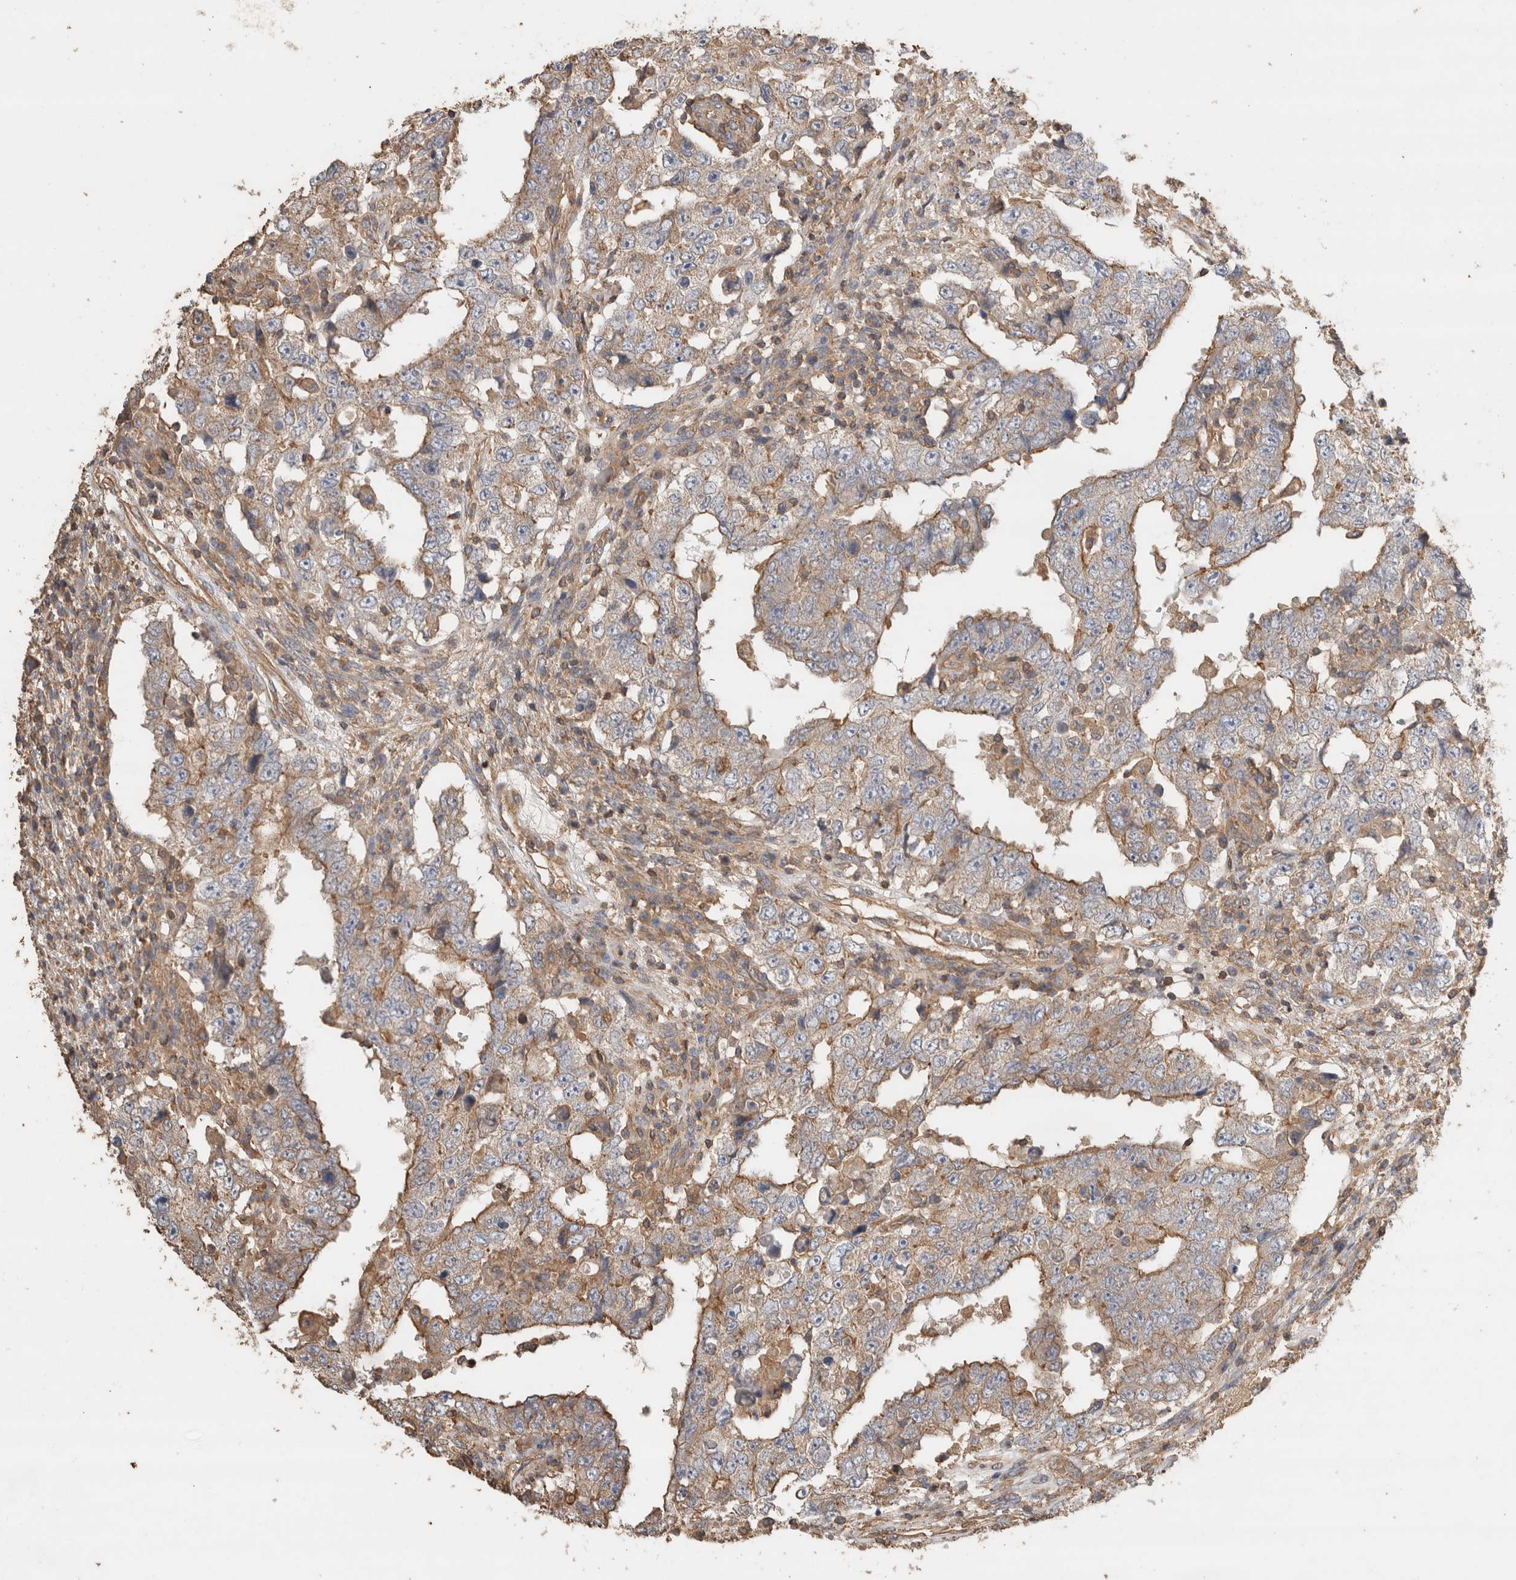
{"staining": {"intensity": "moderate", "quantity": ">75%", "location": "cytoplasmic/membranous"}, "tissue": "testis cancer", "cell_type": "Tumor cells", "image_type": "cancer", "snomed": [{"axis": "morphology", "description": "Carcinoma, Embryonal, NOS"}, {"axis": "topography", "description": "Testis"}], "caption": "DAB immunohistochemical staining of testis cancer displays moderate cytoplasmic/membranous protein staining in about >75% of tumor cells.", "gene": "EIF4G3", "patient": {"sex": "male", "age": 26}}